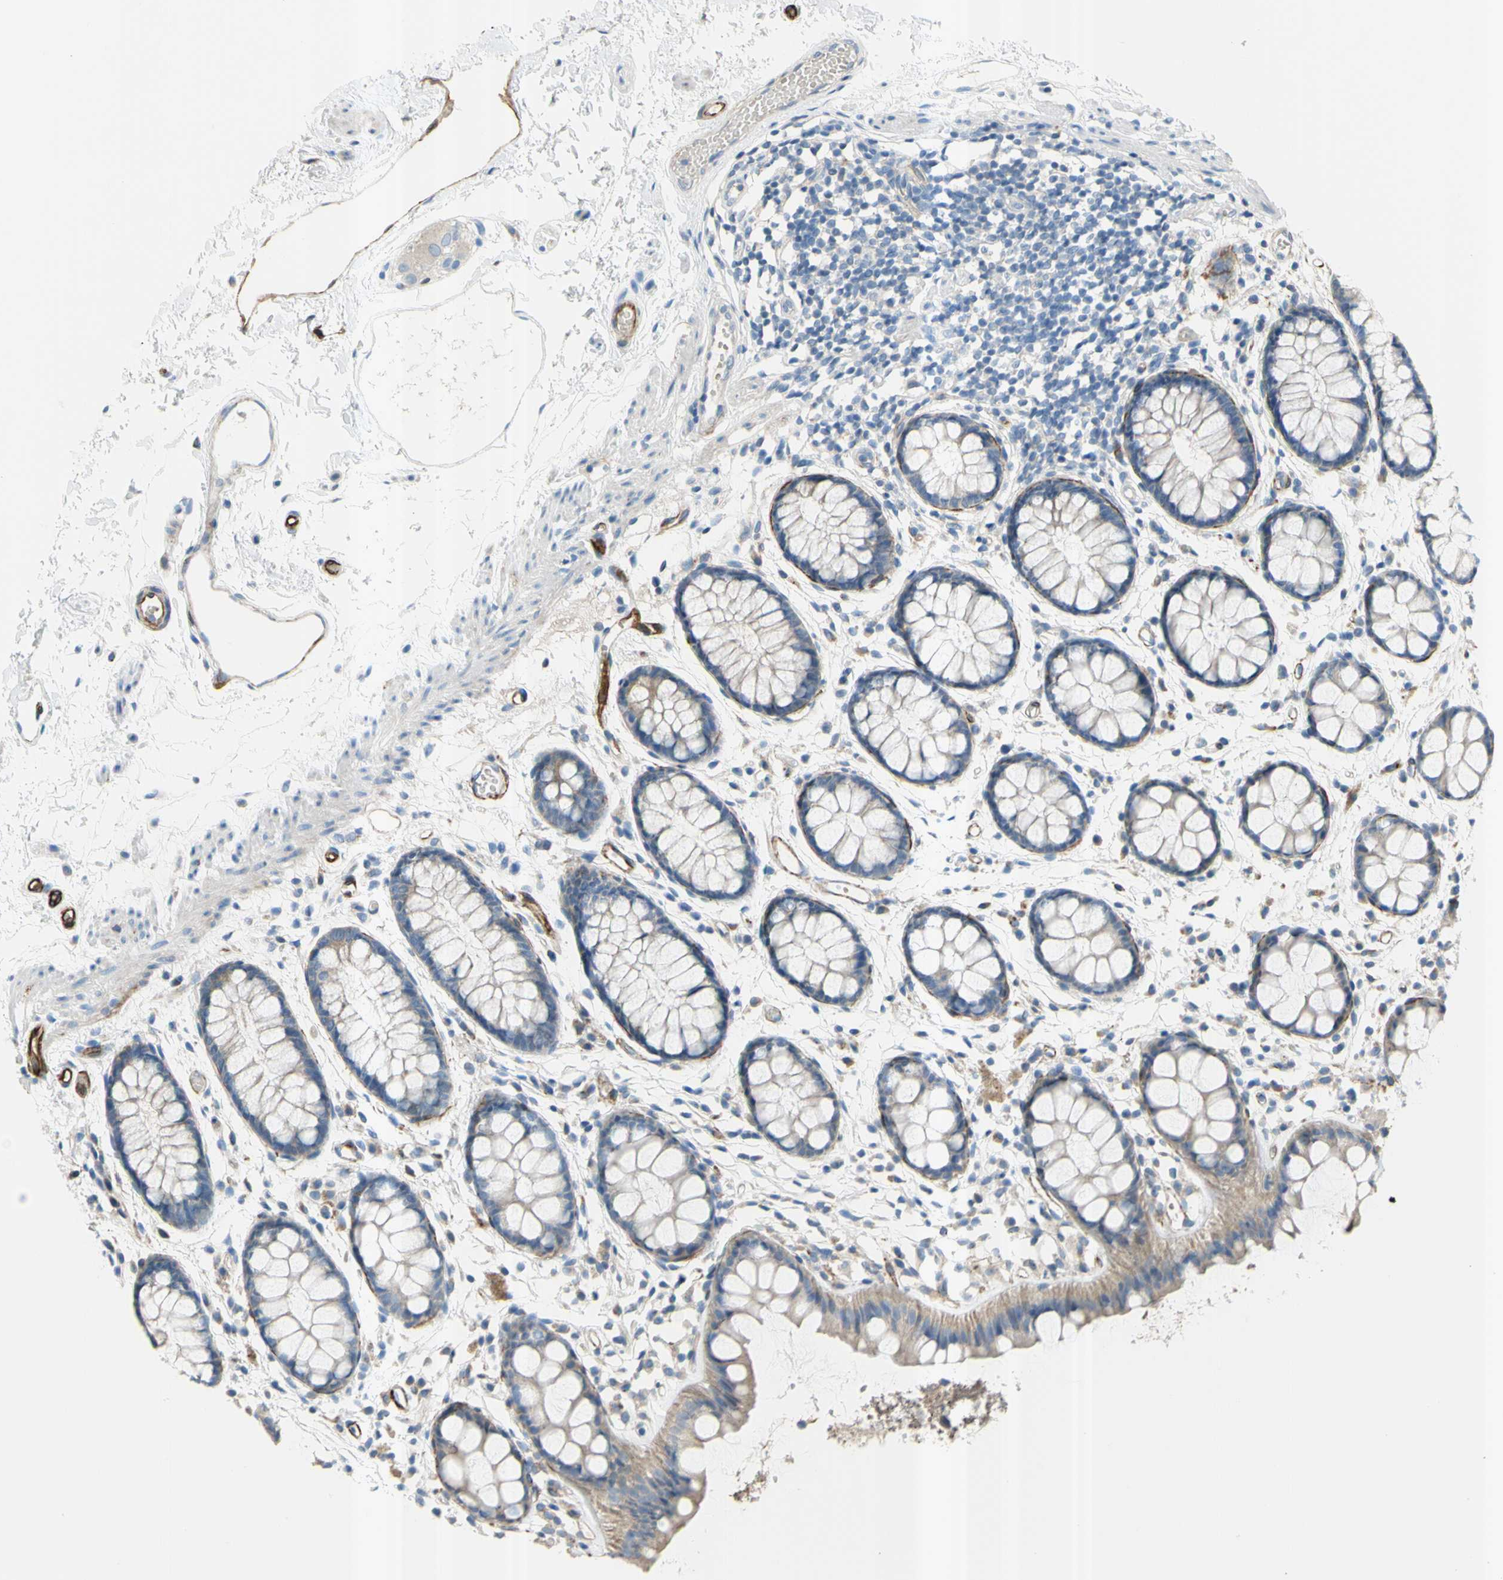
{"staining": {"intensity": "weak", "quantity": ">75%", "location": "cytoplasmic/membranous"}, "tissue": "rectum", "cell_type": "Glandular cells", "image_type": "normal", "snomed": [{"axis": "morphology", "description": "Normal tissue, NOS"}, {"axis": "topography", "description": "Rectum"}], "caption": "An IHC image of benign tissue is shown. Protein staining in brown highlights weak cytoplasmic/membranous positivity in rectum within glandular cells.", "gene": "PRRG2", "patient": {"sex": "female", "age": 66}}